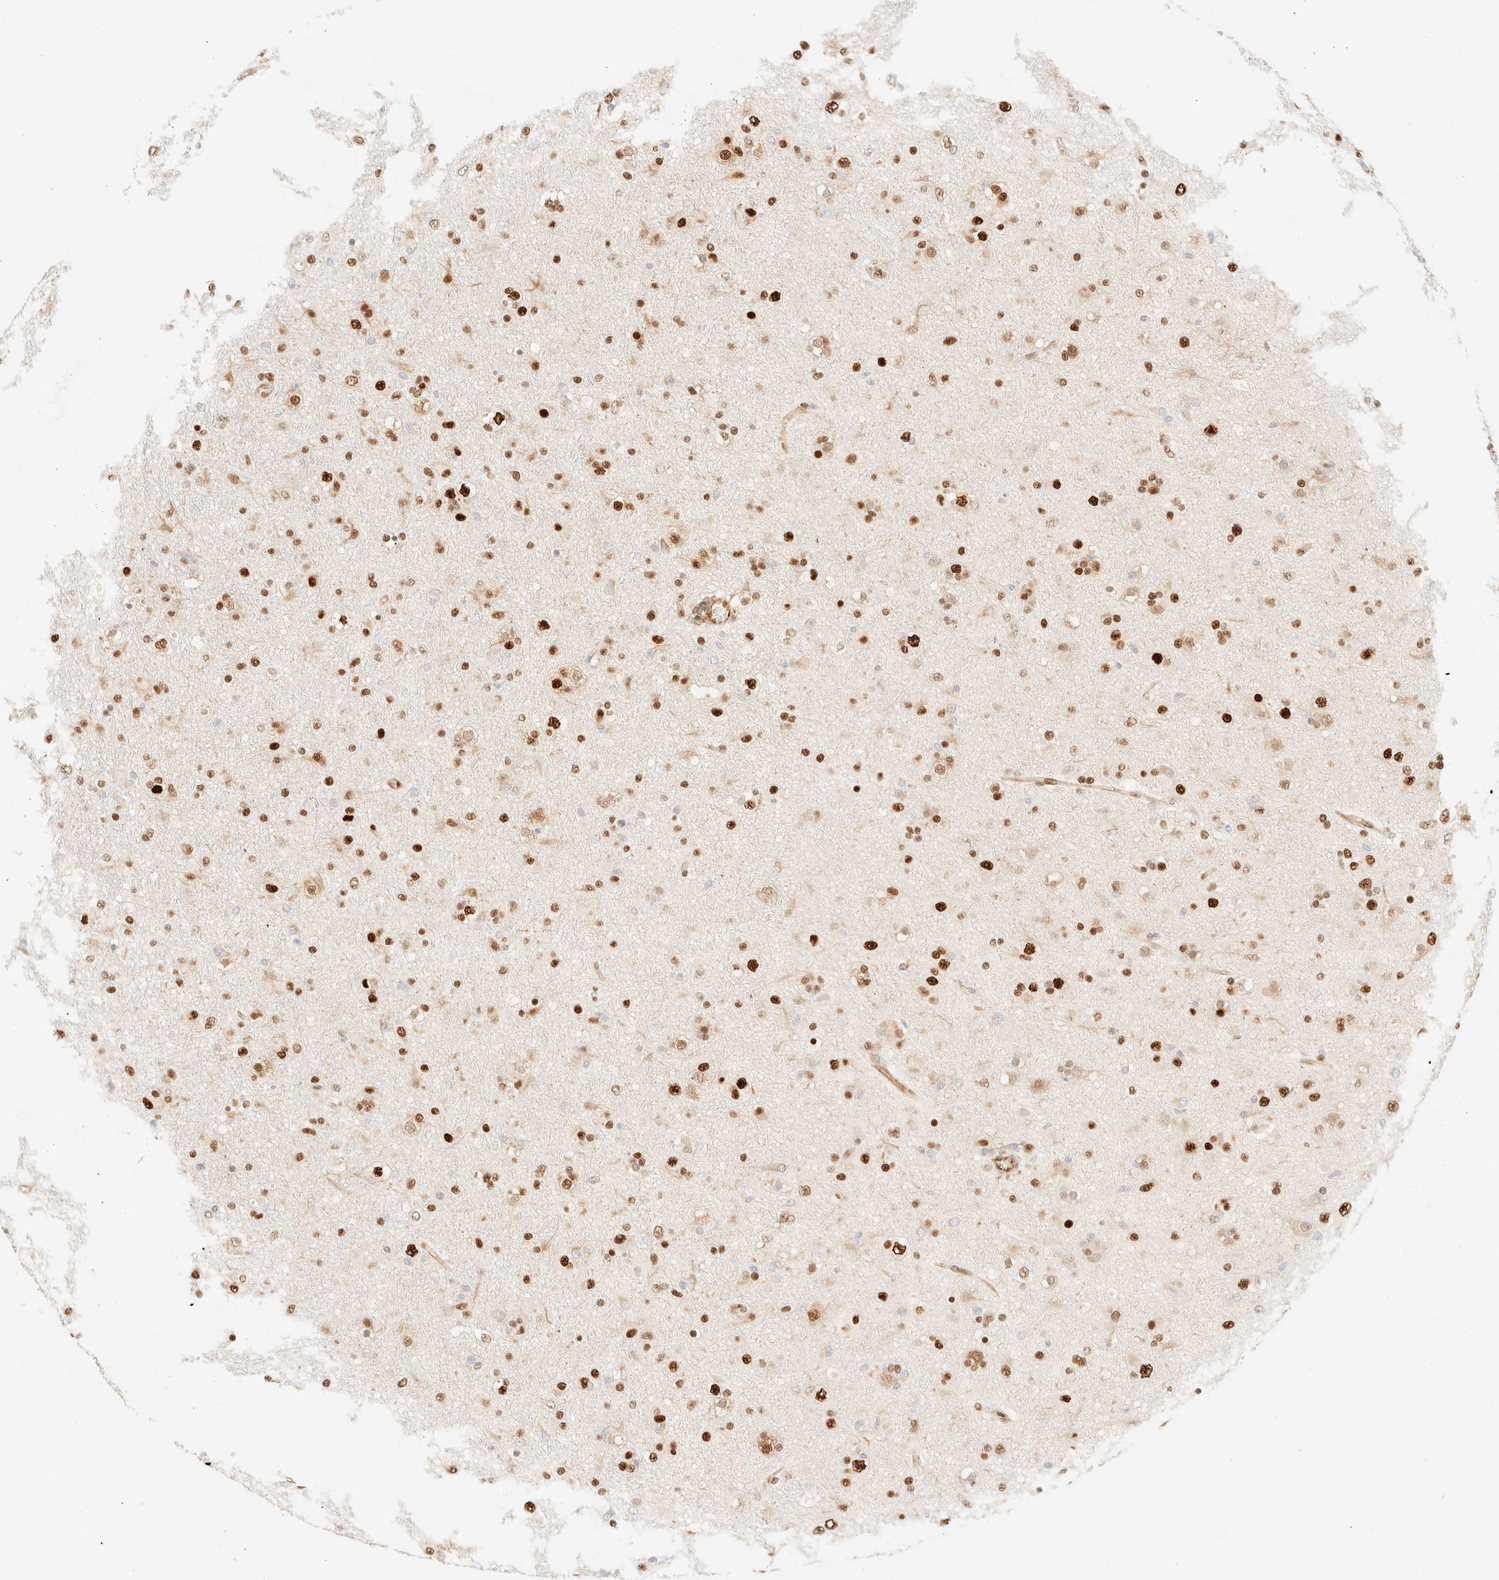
{"staining": {"intensity": "strong", "quantity": ">75%", "location": "nuclear"}, "tissue": "glioma", "cell_type": "Tumor cells", "image_type": "cancer", "snomed": [{"axis": "morphology", "description": "Glioma, malignant, Low grade"}, {"axis": "topography", "description": "Brain"}], "caption": "Immunohistochemistry of human glioma demonstrates high levels of strong nuclear expression in about >75% of tumor cells.", "gene": "ZSCAN18", "patient": {"sex": "male", "age": 65}}